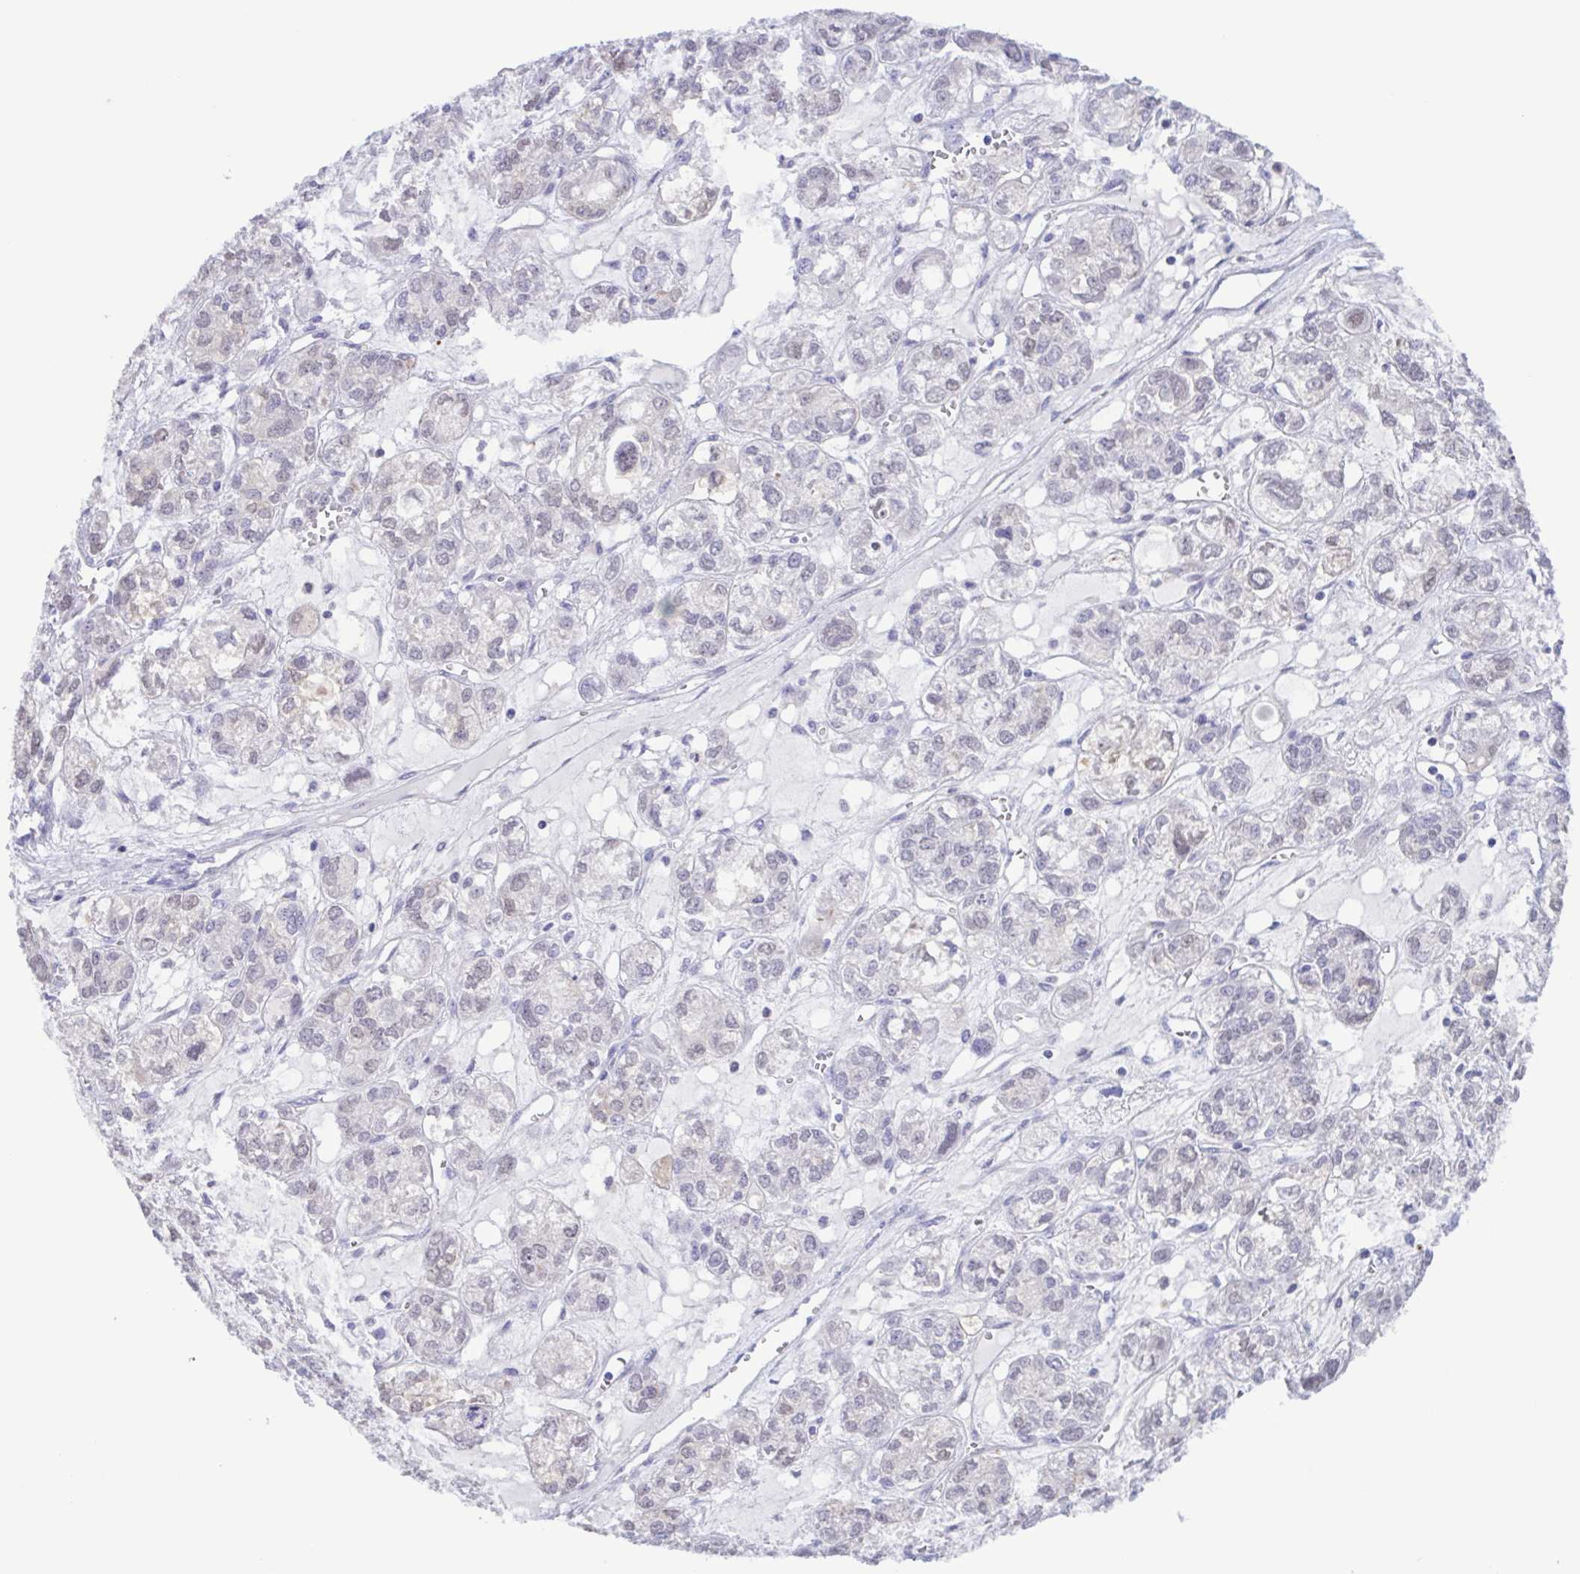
{"staining": {"intensity": "weak", "quantity": "25%-75%", "location": "cytoplasmic/membranous"}, "tissue": "ovarian cancer", "cell_type": "Tumor cells", "image_type": "cancer", "snomed": [{"axis": "morphology", "description": "Carcinoma, endometroid"}, {"axis": "topography", "description": "Ovary"}], "caption": "Protein staining by immunohistochemistry demonstrates weak cytoplasmic/membranous positivity in approximately 25%-75% of tumor cells in ovarian cancer.", "gene": "LDHC", "patient": {"sex": "female", "age": 64}}